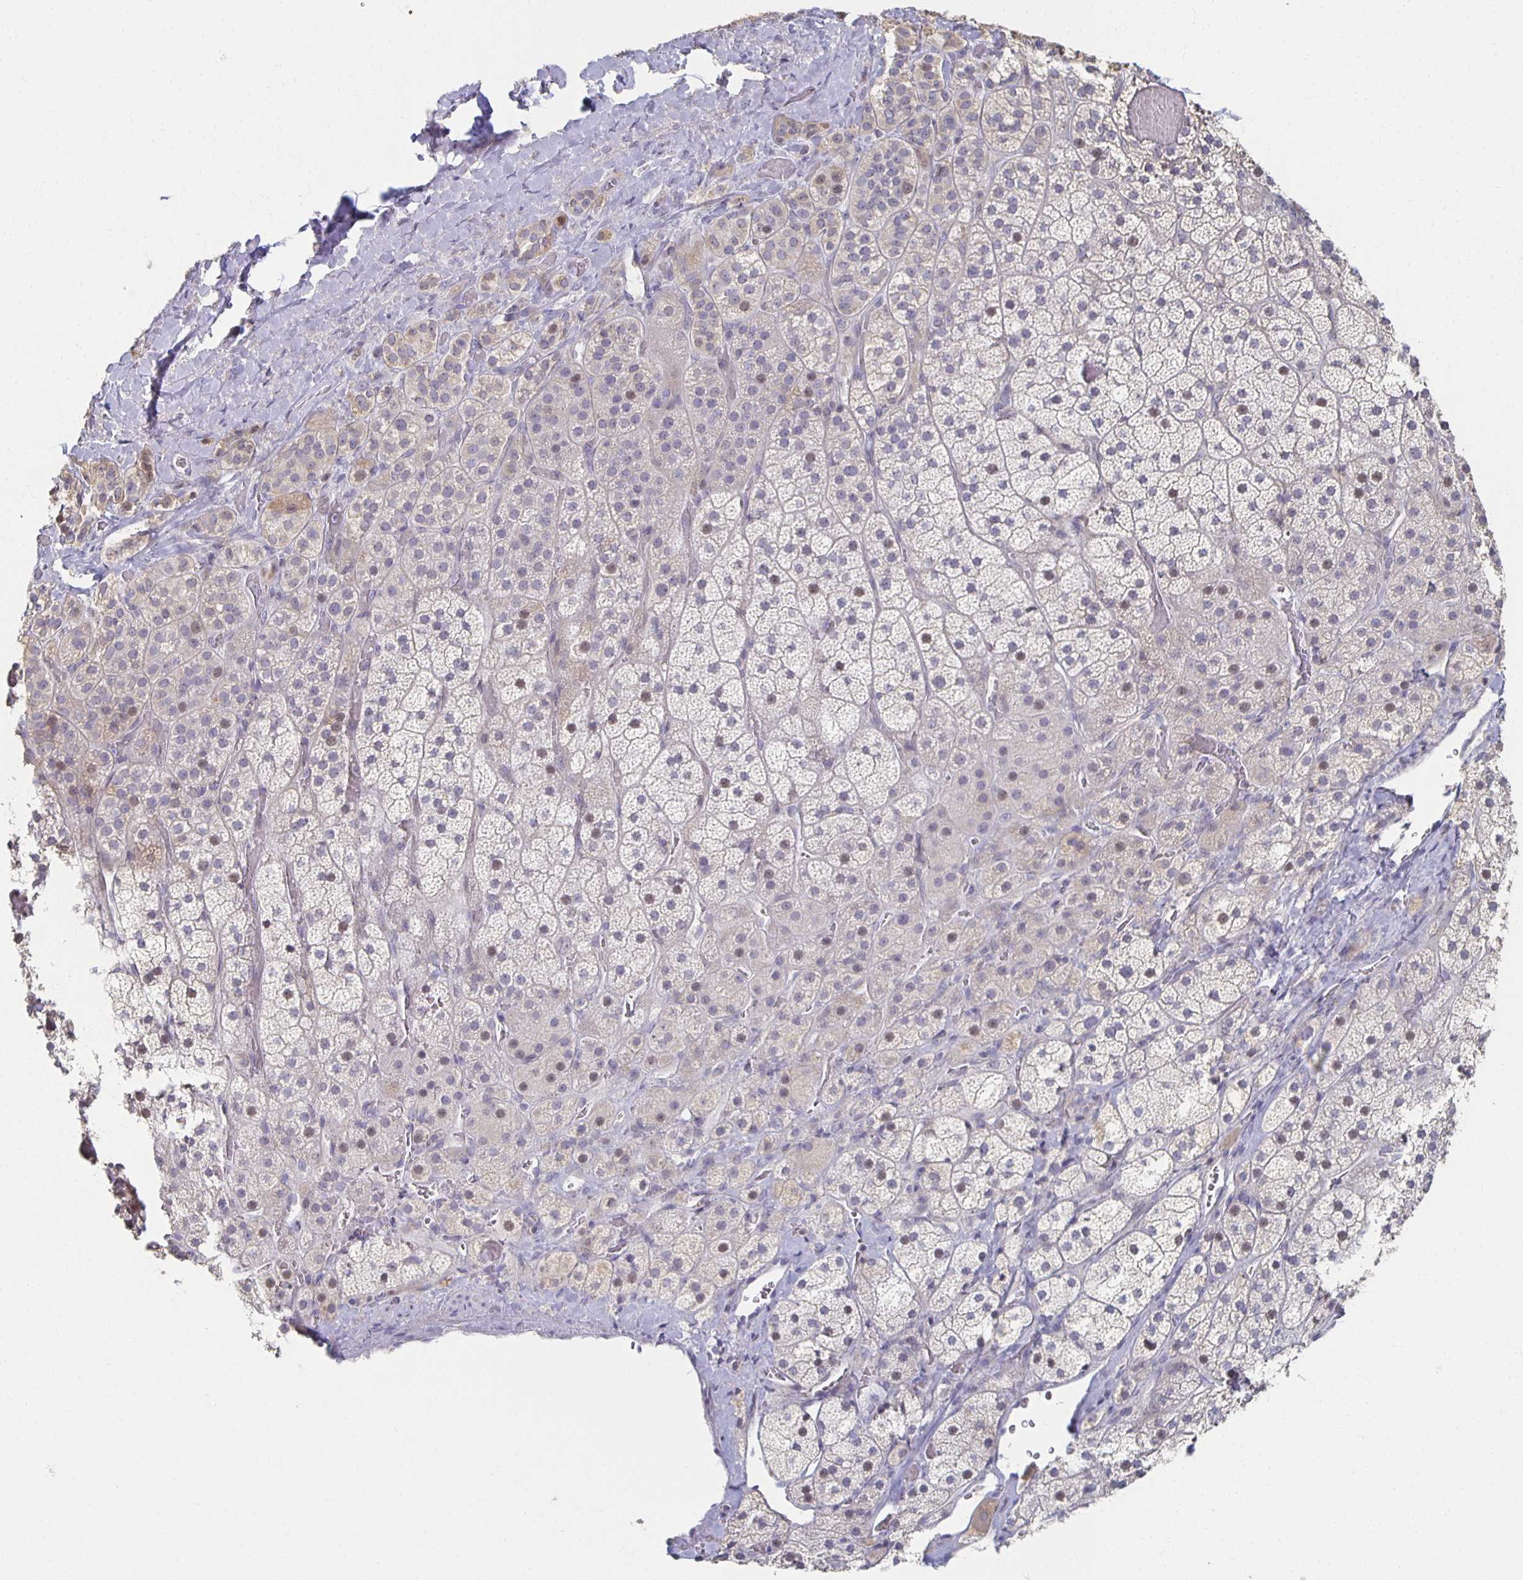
{"staining": {"intensity": "negative", "quantity": "none", "location": "none"}, "tissue": "adrenal gland", "cell_type": "Glandular cells", "image_type": "normal", "snomed": [{"axis": "morphology", "description": "Normal tissue, NOS"}, {"axis": "topography", "description": "Adrenal gland"}], "caption": "High power microscopy histopathology image of an IHC image of benign adrenal gland, revealing no significant positivity in glandular cells. (IHC, brightfield microscopy, high magnification).", "gene": "ZNF692", "patient": {"sex": "male", "age": 57}}